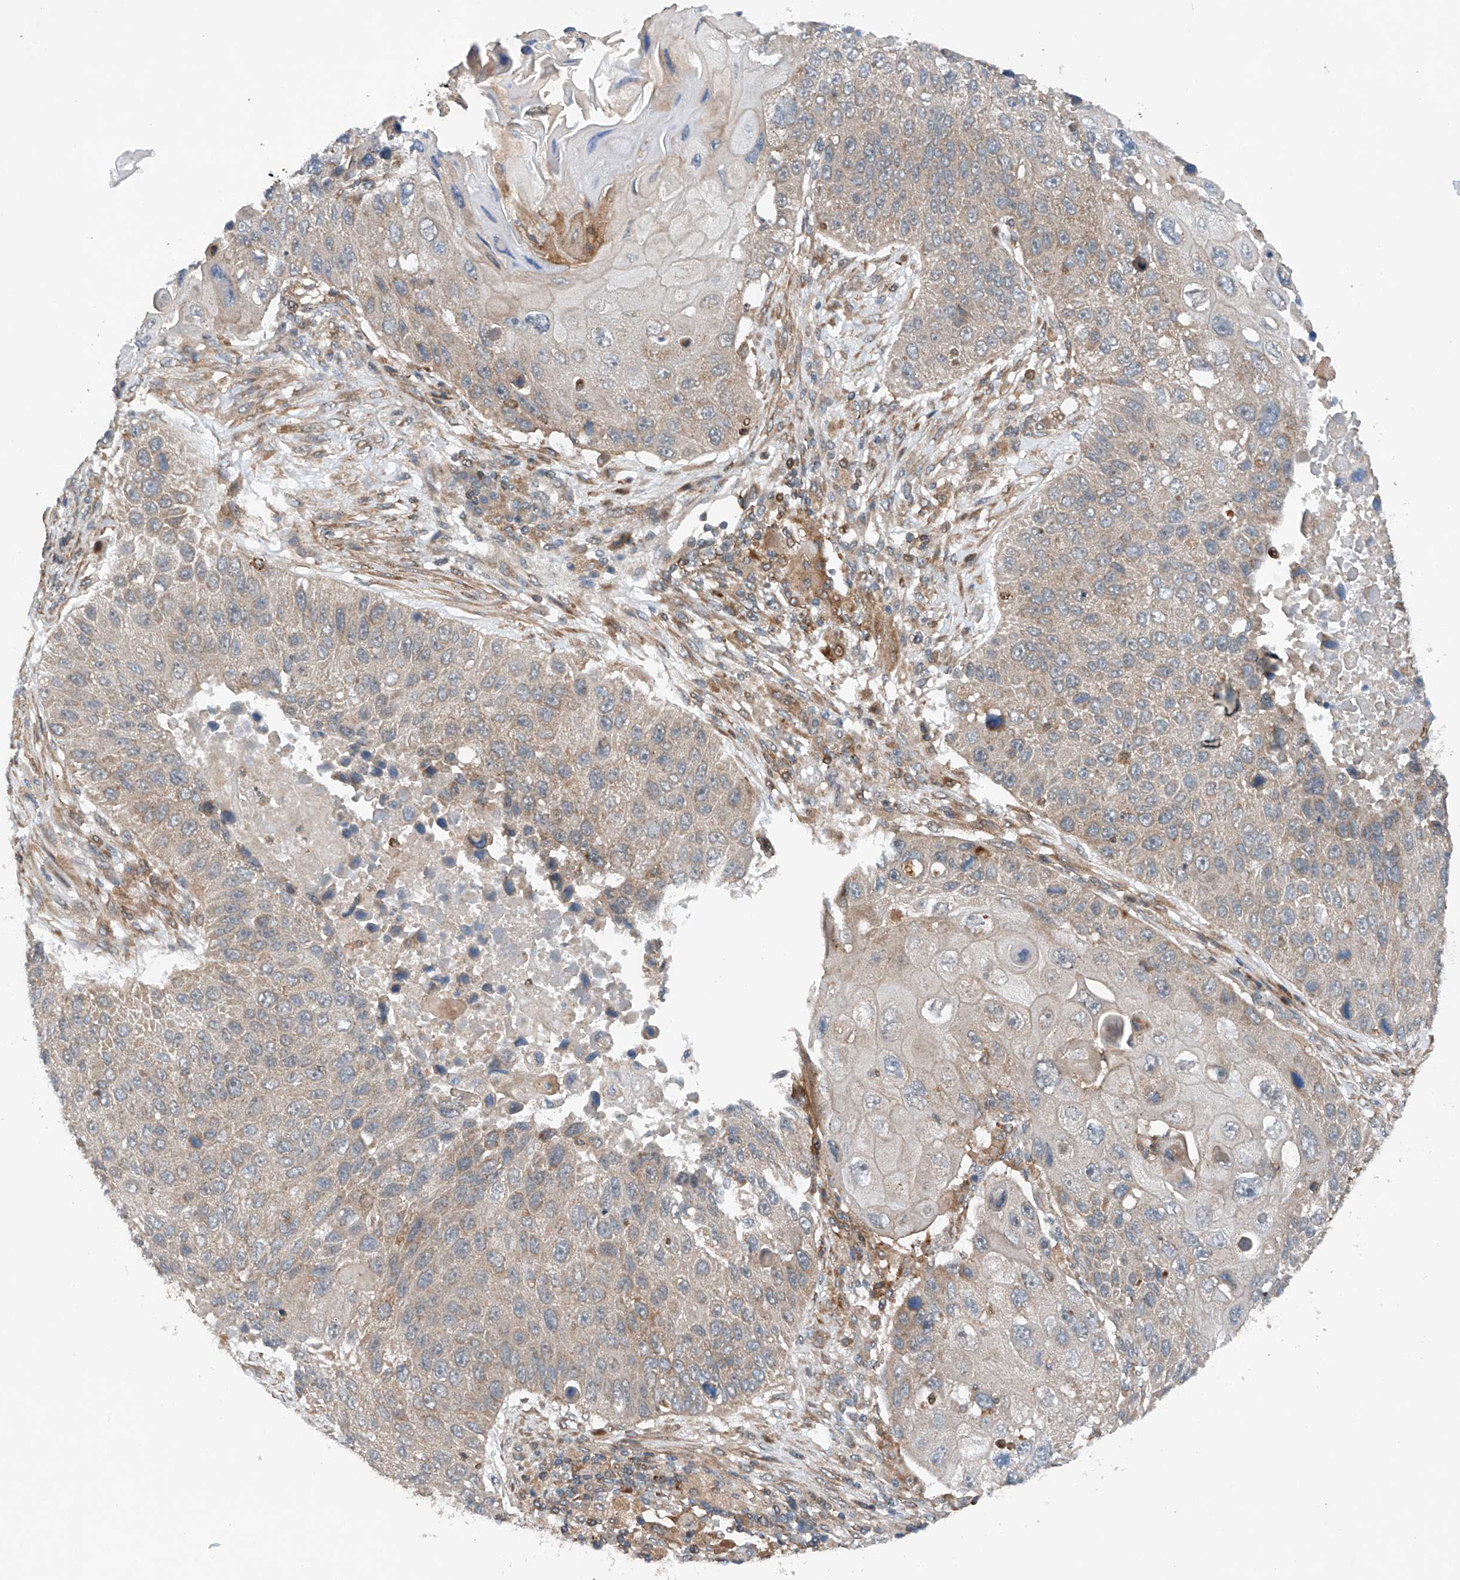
{"staining": {"intensity": "moderate", "quantity": "<25%", "location": "cytoplasmic/membranous"}, "tissue": "lung cancer", "cell_type": "Tumor cells", "image_type": "cancer", "snomed": [{"axis": "morphology", "description": "Squamous cell carcinoma, NOS"}, {"axis": "topography", "description": "Lung"}], "caption": "IHC histopathology image of human squamous cell carcinoma (lung) stained for a protein (brown), which shows low levels of moderate cytoplasmic/membranous expression in about <25% of tumor cells.", "gene": "CEP85L", "patient": {"sex": "male", "age": 61}}